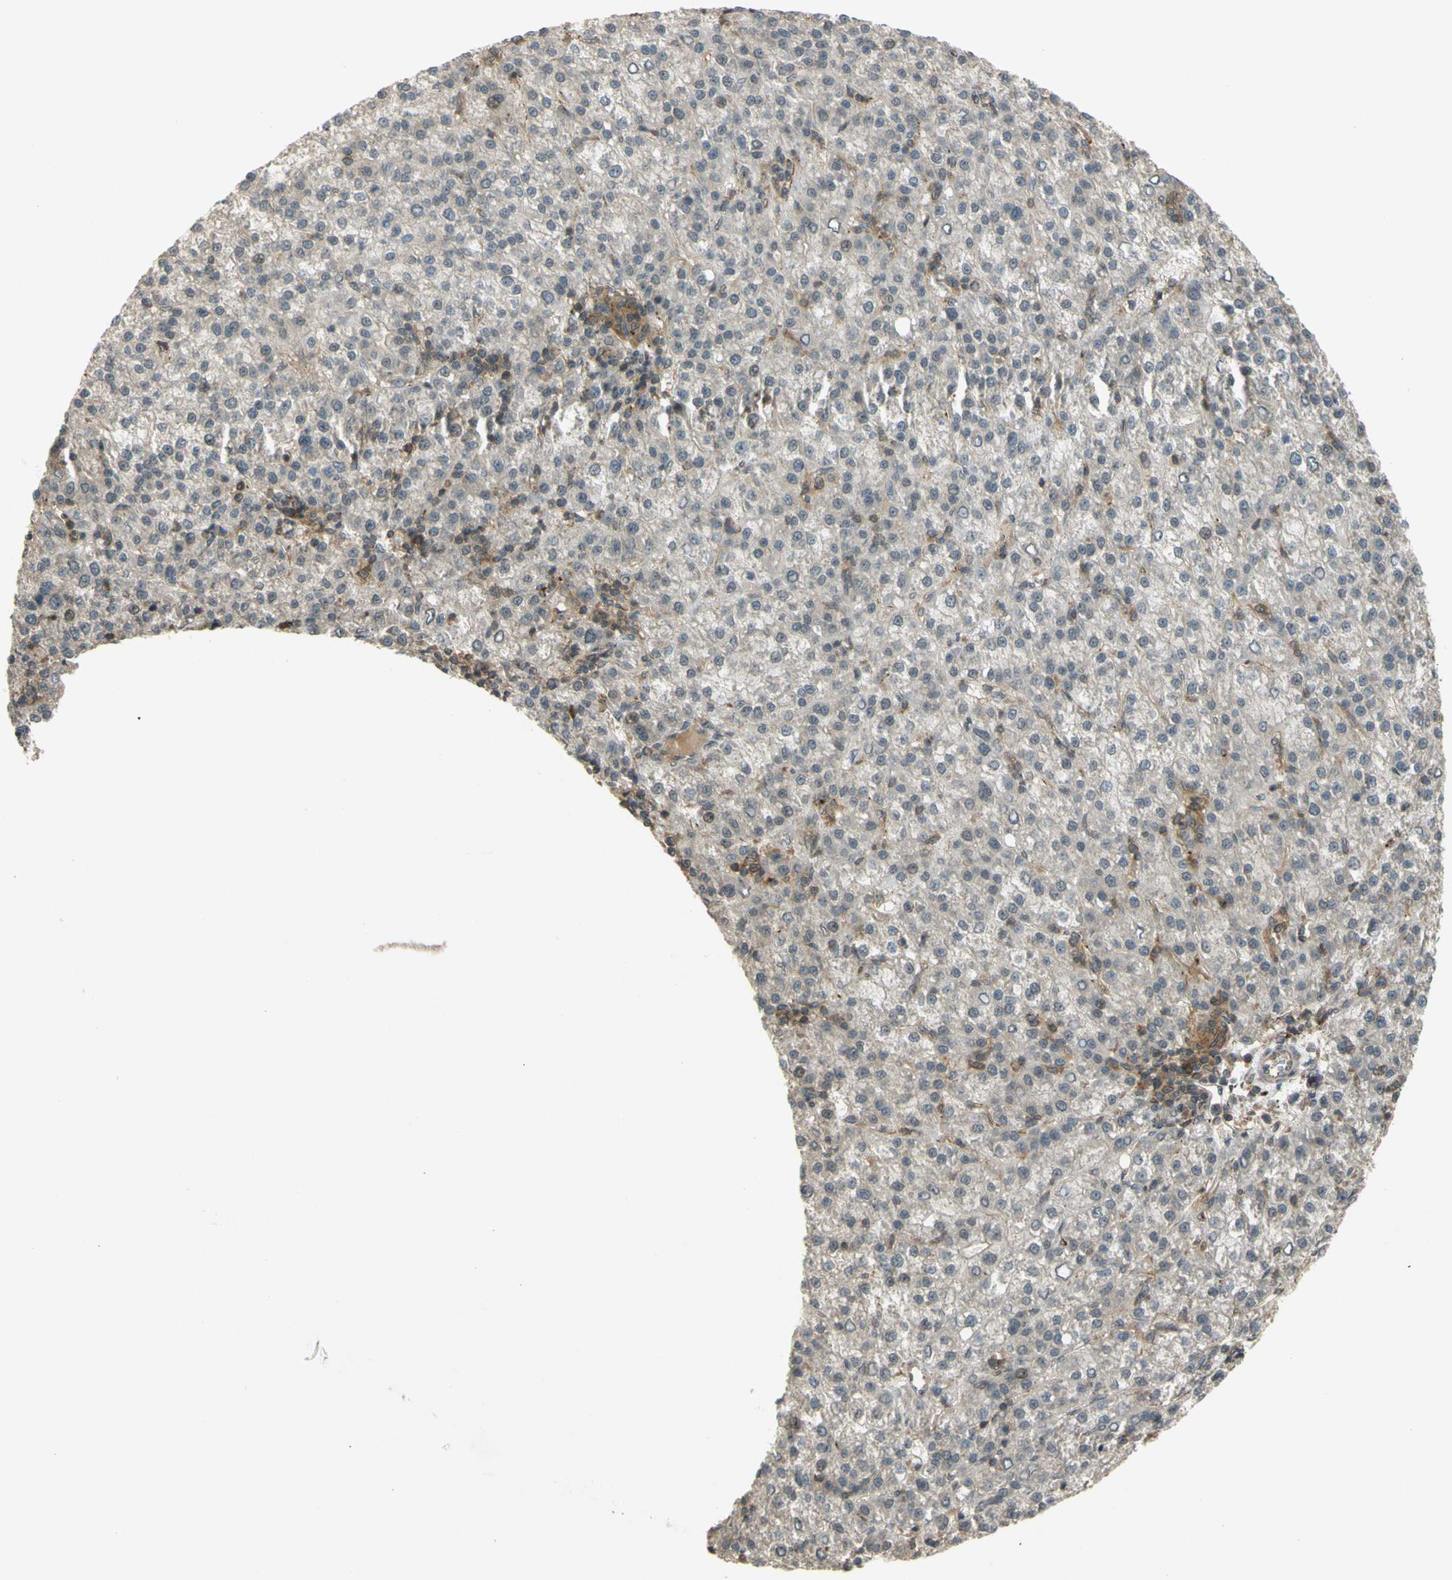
{"staining": {"intensity": "weak", "quantity": "<25%", "location": "cytoplasmic/membranous"}, "tissue": "liver cancer", "cell_type": "Tumor cells", "image_type": "cancer", "snomed": [{"axis": "morphology", "description": "Carcinoma, Hepatocellular, NOS"}, {"axis": "topography", "description": "Liver"}], "caption": "DAB (3,3'-diaminobenzidine) immunohistochemical staining of liver cancer (hepatocellular carcinoma) reveals no significant expression in tumor cells.", "gene": "FLII", "patient": {"sex": "female", "age": 58}}